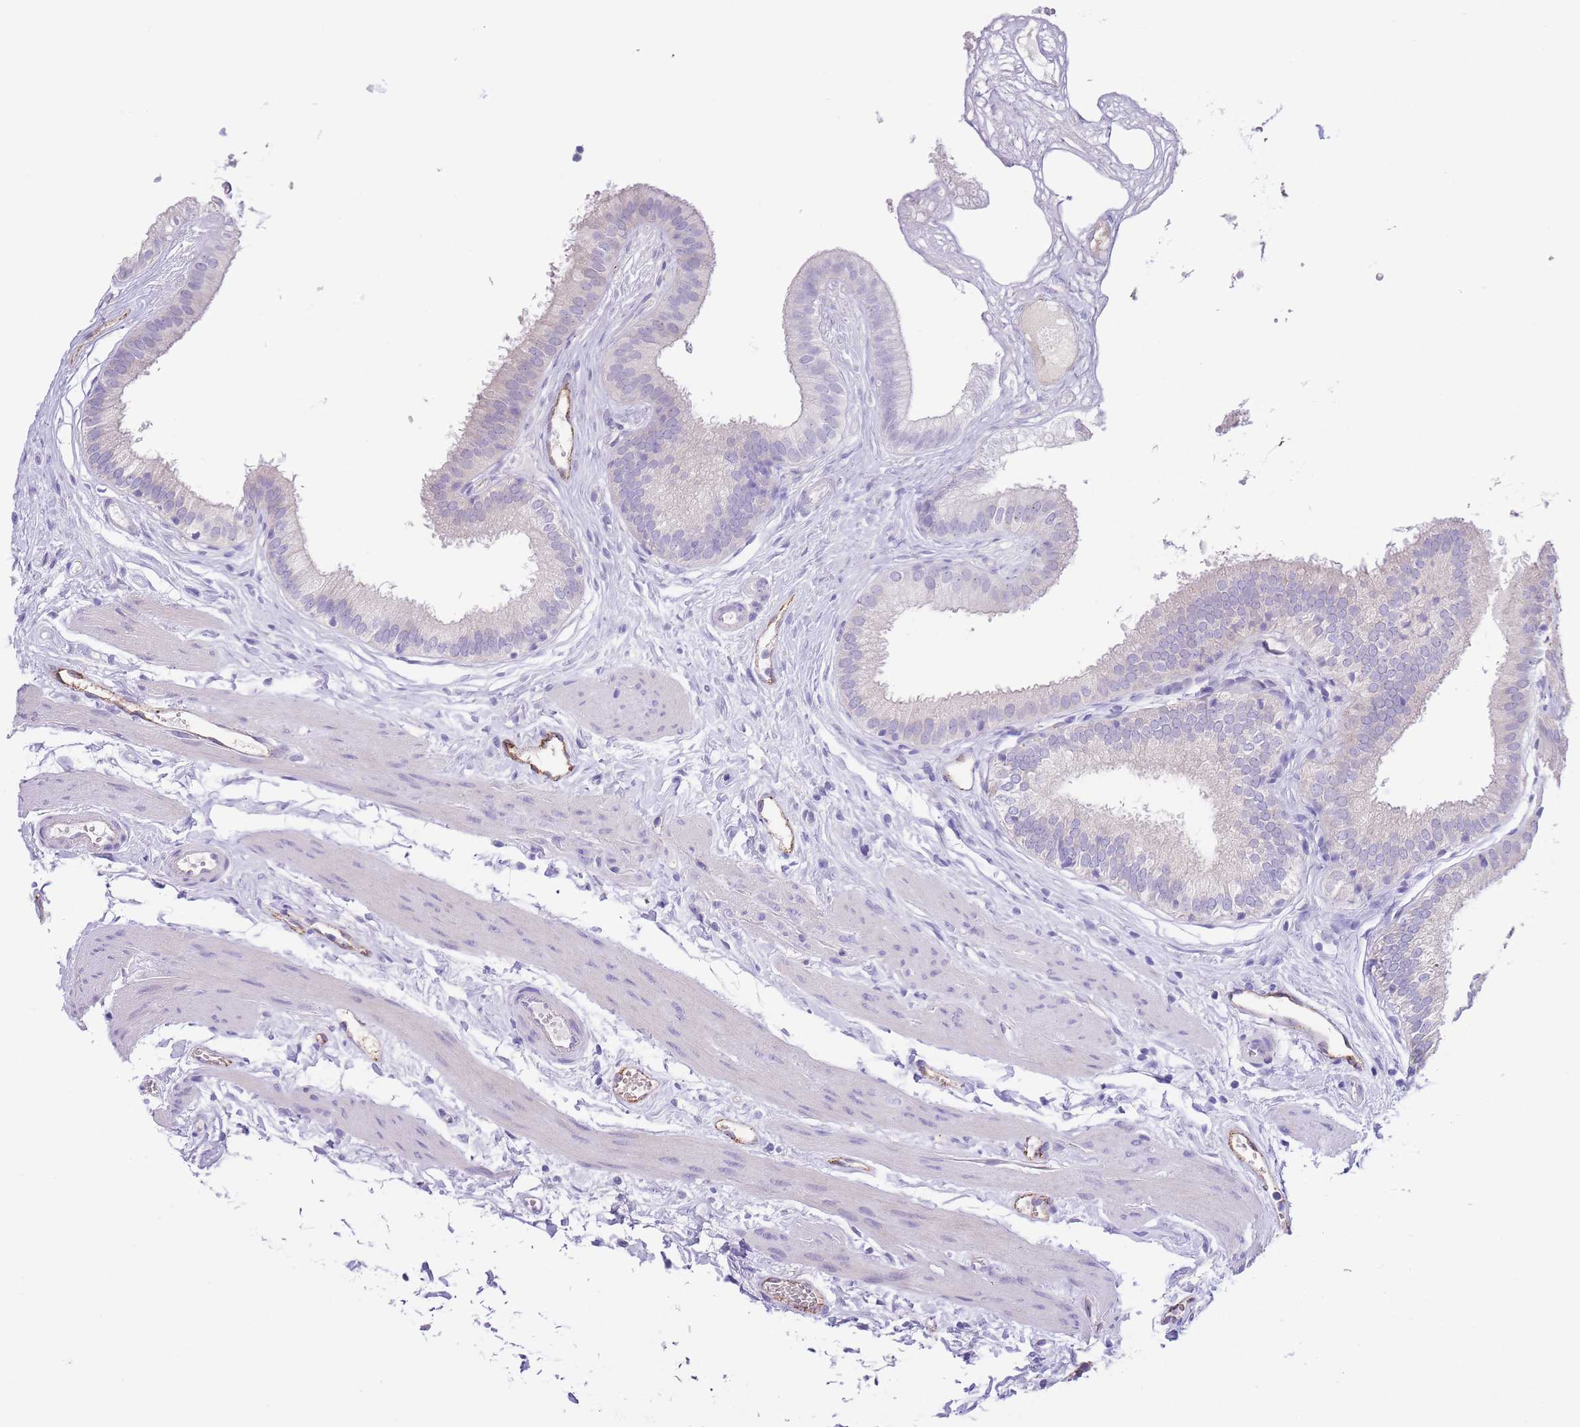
{"staining": {"intensity": "negative", "quantity": "none", "location": "none"}, "tissue": "gallbladder", "cell_type": "Glandular cells", "image_type": "normal", "snomed": [{"axis": "morphology", "description": "Normal tissue, NOS"}, {"axis": "topography", "description": "Gallbladder"}], "caption": "A photomicrograph of human gallbladder is negative for staining in glandular cells.", "gene": "DET1", "patient": {"sex": "female", "age": 54}}